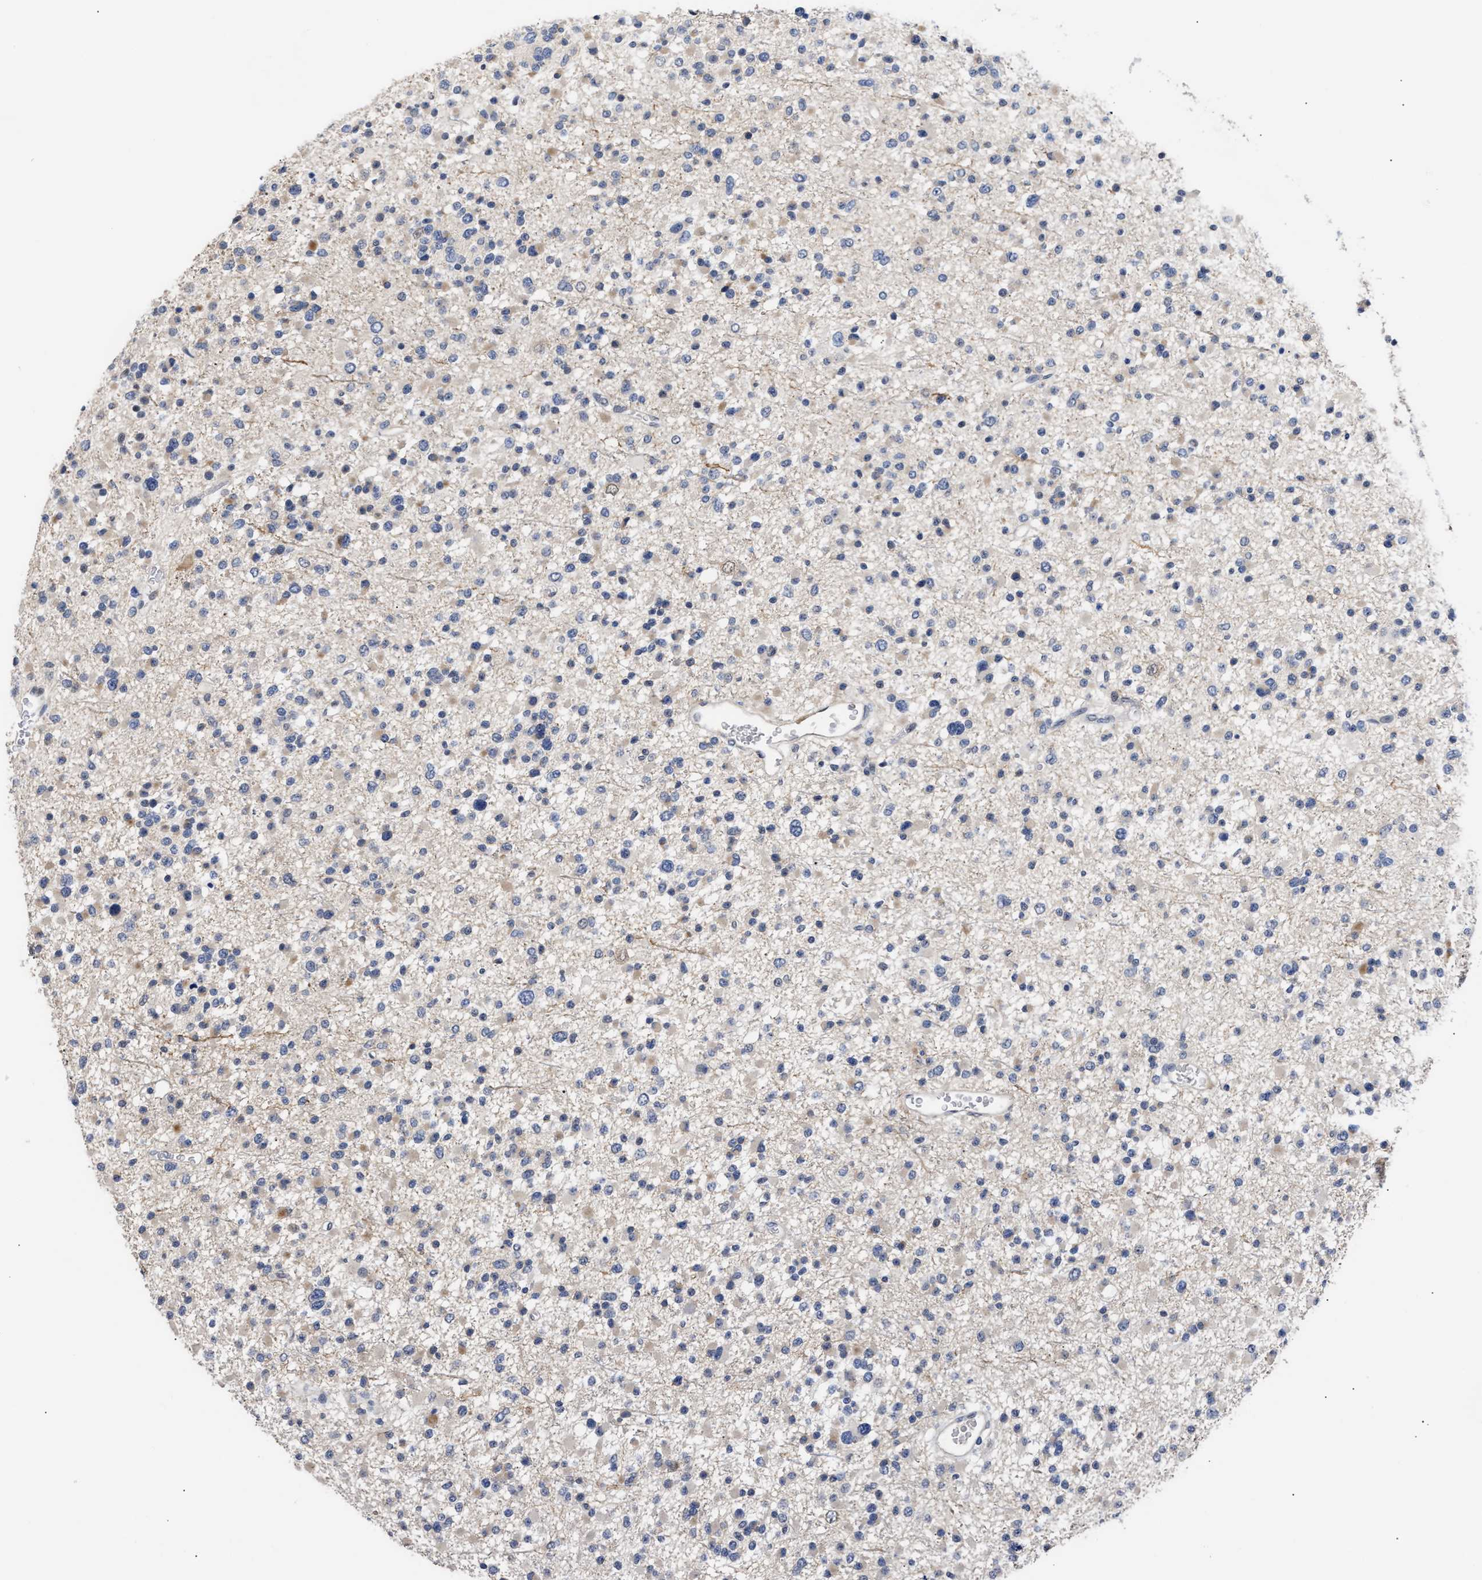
{"staining": {"intensity": "weak", "quantity": "<25%", "location": "cytoplasmic/membranous"}, "tissue": "glioma", "cell_type": "Tumor cells", "image_type": "cancer", "snomed": [{"axis": "morphology", "description": "Glioma, malignant, Low grade"}, {"axis": "topography", "description": "Brain"}], "caption": "This is an immunohistochemistry (IHC) micrograph of human malignant glioma (low-grade). There is no staining in tumor cells.", "gene": "AHNAK2", "patient": {"sex": "female", "age": 22}}